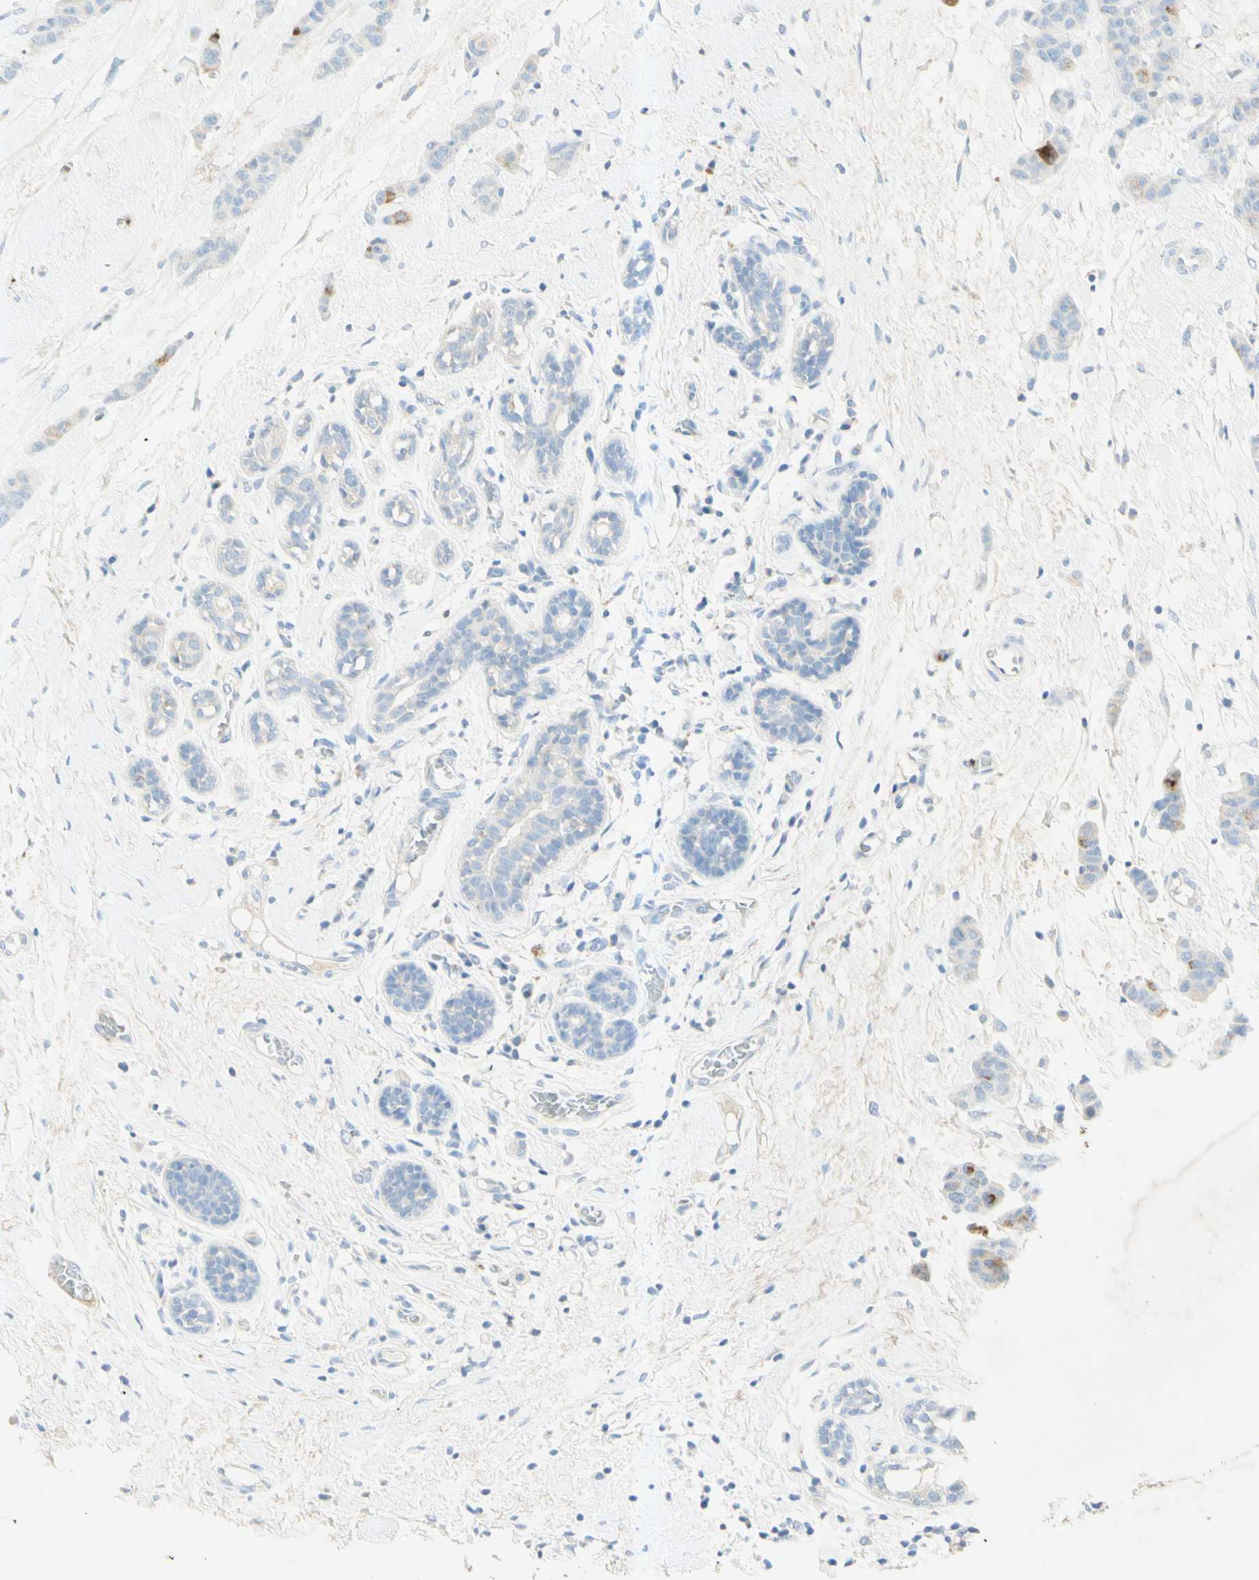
{"staining": {"intensity": "moderate", "quantity": "<25%", "location": "cytoplasmic/membranous"}, "tissue": "breast cancer", "cell_type": "Tumor cells", "image_type": "cancer", "snomed": [{"axis": "morphology", "description": "Normal tissue, NOS"}, {"axis": "morphology", "description": "Duct carcinoma"}, {"axis": "topography", "description": "Breast"}], "caption": "Protein staining of breast cancer (intraductal carcinoma) tissue exhibits moderate cytoplasmic/membranous staining in about <25% of tumor cells.", "gene": "GDF15", "patient": {"sex": "female", "age": 40}}